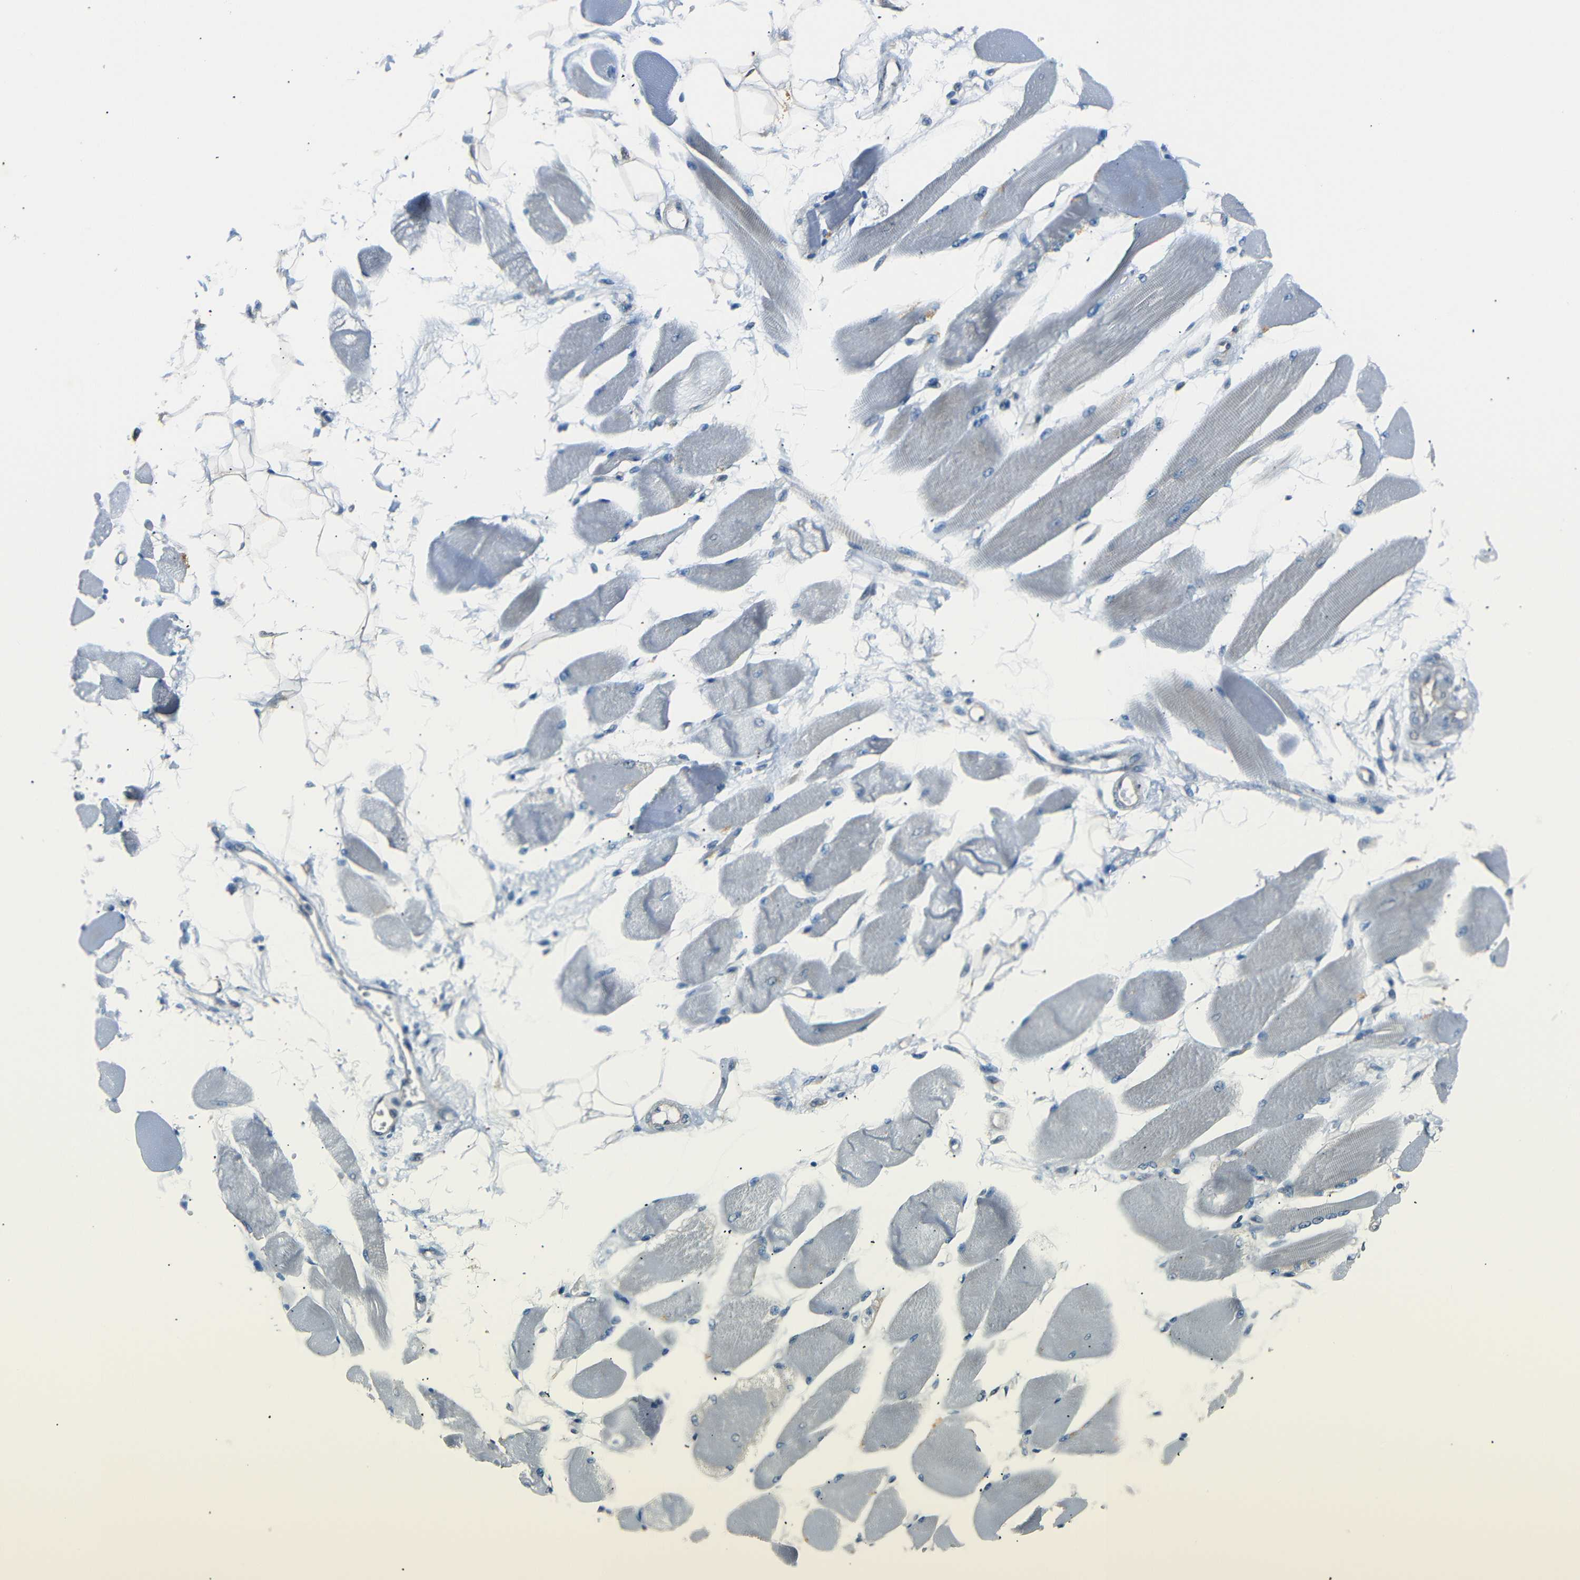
{"staining": {"intensity": "negative", "quantity": "none", "location": "none"}, "tissue": "skeletal muscle", "cell_type": "Myocytes", "image_type": "normal", "snomed": [{"axis": "morphology", "description": "Normal tissue, NOS"}, {"axis": "topography", "description": "Skeletal muscle"}, {"axis": "topography", "description": "Peripheral nerve tissue"}], "caption": "Immunohistochemical staining of unremarkable skeletal muscle displays no significant staining in myocytes. (DAB (3,3'-diaminobenzidine) immunohistochemistry, high magnification).", "gene": "SFN", "patient": {"sex": "female", "age": 84}}